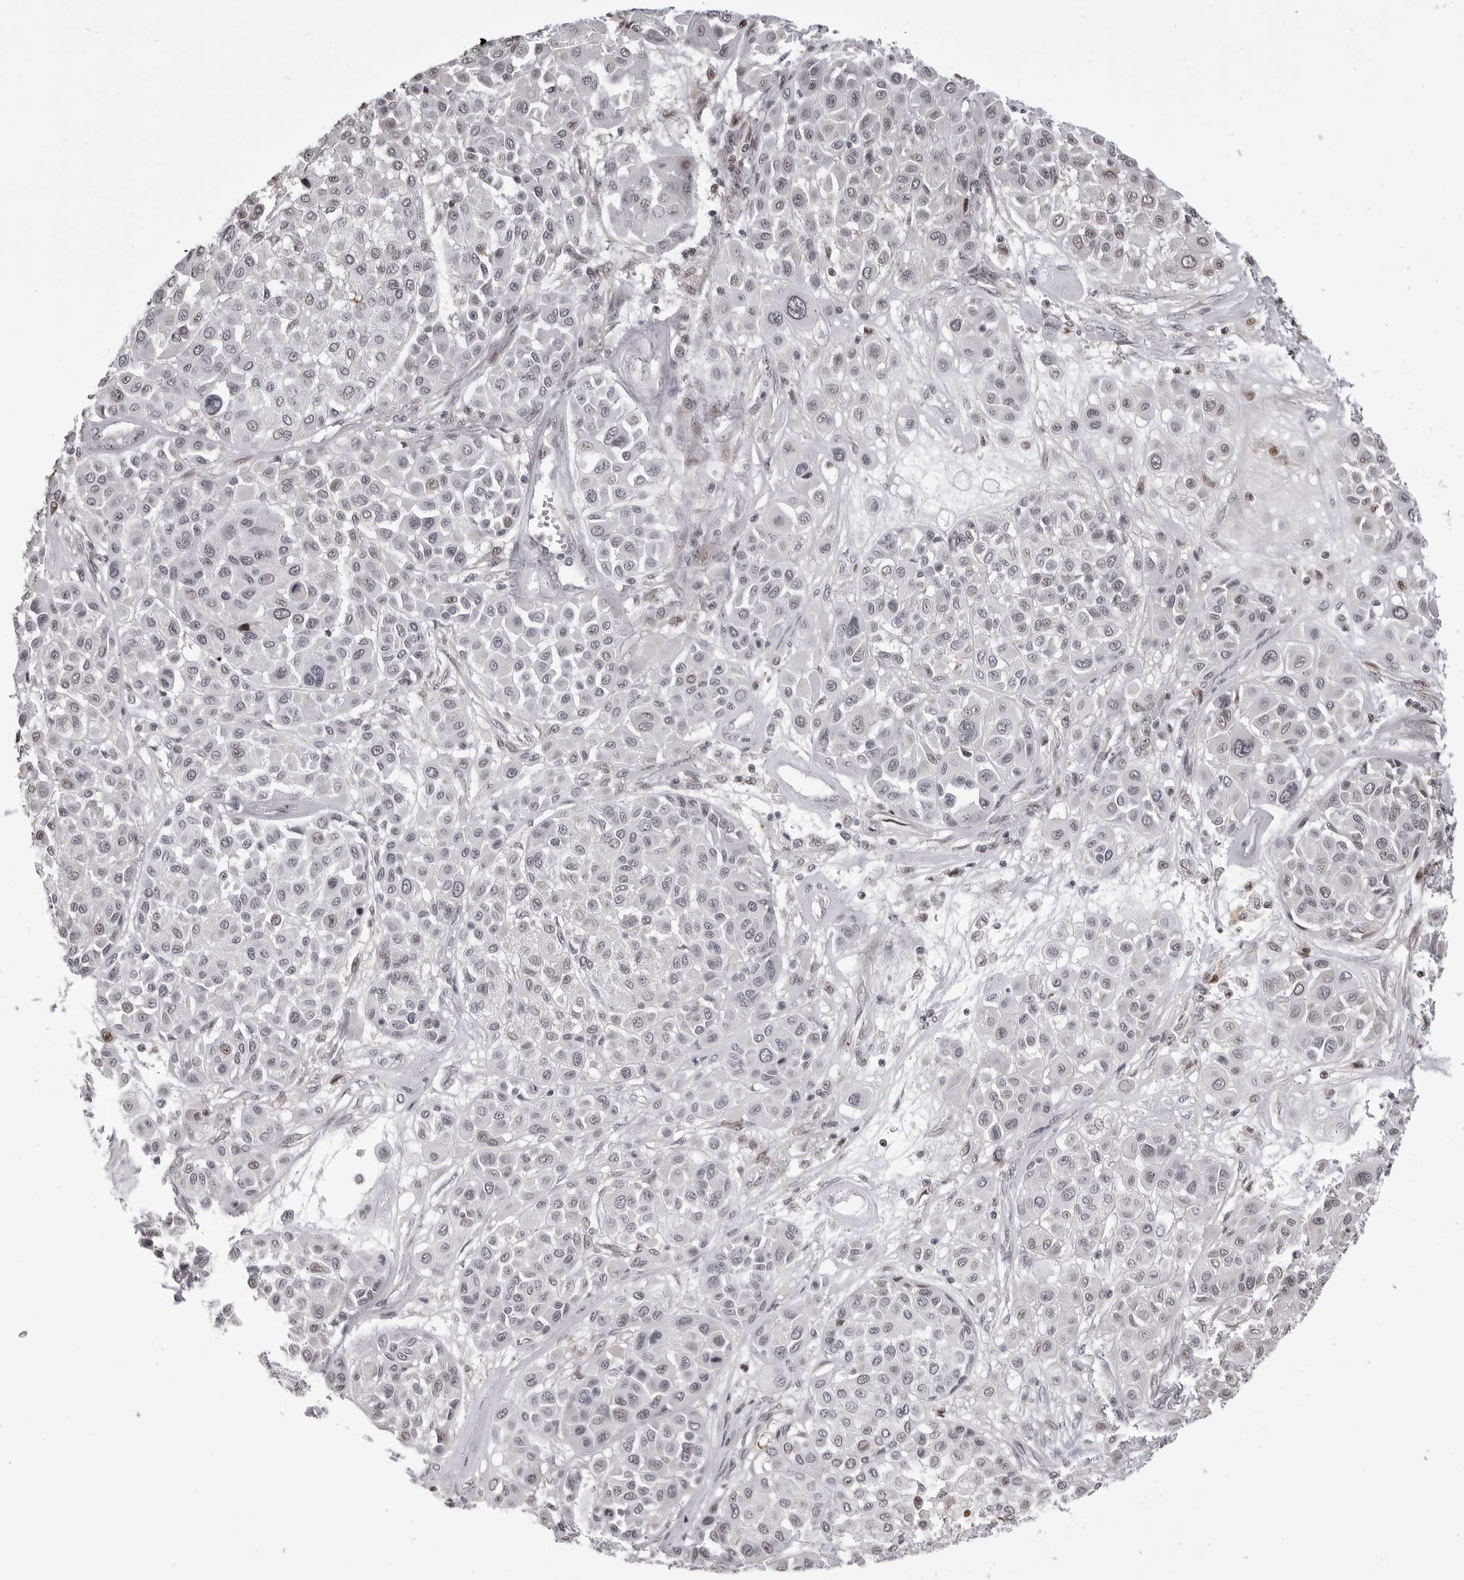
{"staining": {"intensity": "negative", "quantity": "none", "location": "none"}, "tissue": "melanoma", "cell_type": "Tumor cells", "image_type": "cancer", "snomed": [{"axis": "morphology", "description": "Malignant melanoma, Metastatic site"}, {"axis": "topography", "description": "Soft tissue"}], "caption": "An image of malignant melanoma (metastatic site) stained for a protein demonstrates no brown staining in tumor cells.", "gene": "PHF3", "patient": {"sex": "male", "age": 41}}